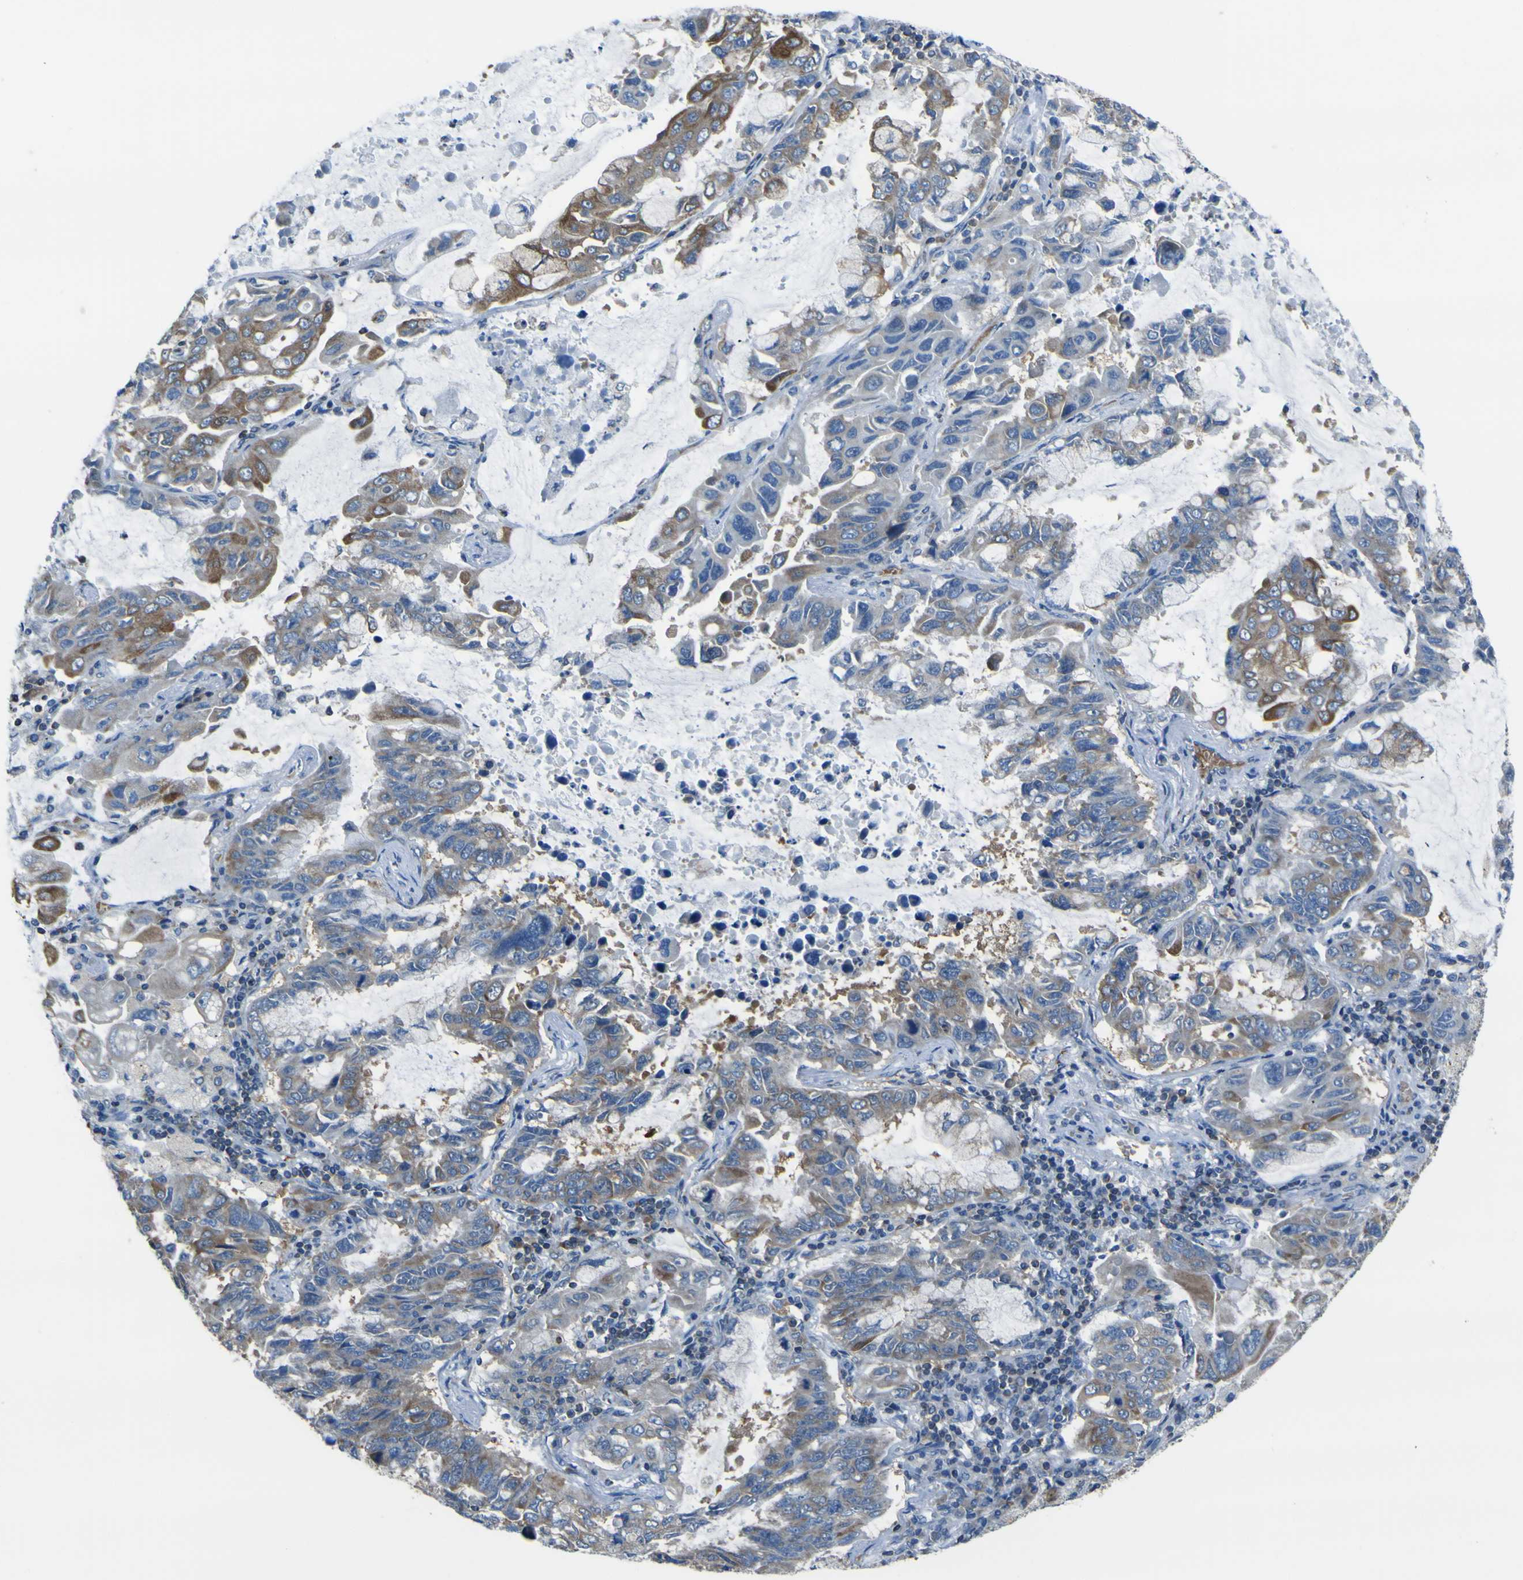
{"staining": {"intensity": "moderate", "quantity": "25%-75%", "location": "cytoplasmic/membranous"}, "tissue": "lung cancer", "cell_type": "Tumor cells", "image_type": "cancer", "snomed": [{"axis": "morphology", "description": "Adenocarcinoma, NOS"}, {"axis": "topography", "description": "Lung"}], "caption": "Immunohistochemical staining of human adenocarcinoma (lung) exhibits medium levels of moderate cytoplasmic/membranous protein positivity in about 25%-75% of tumor cells.", "gene": "STIM1", "patient": {"sex": "male", "age": 64}}